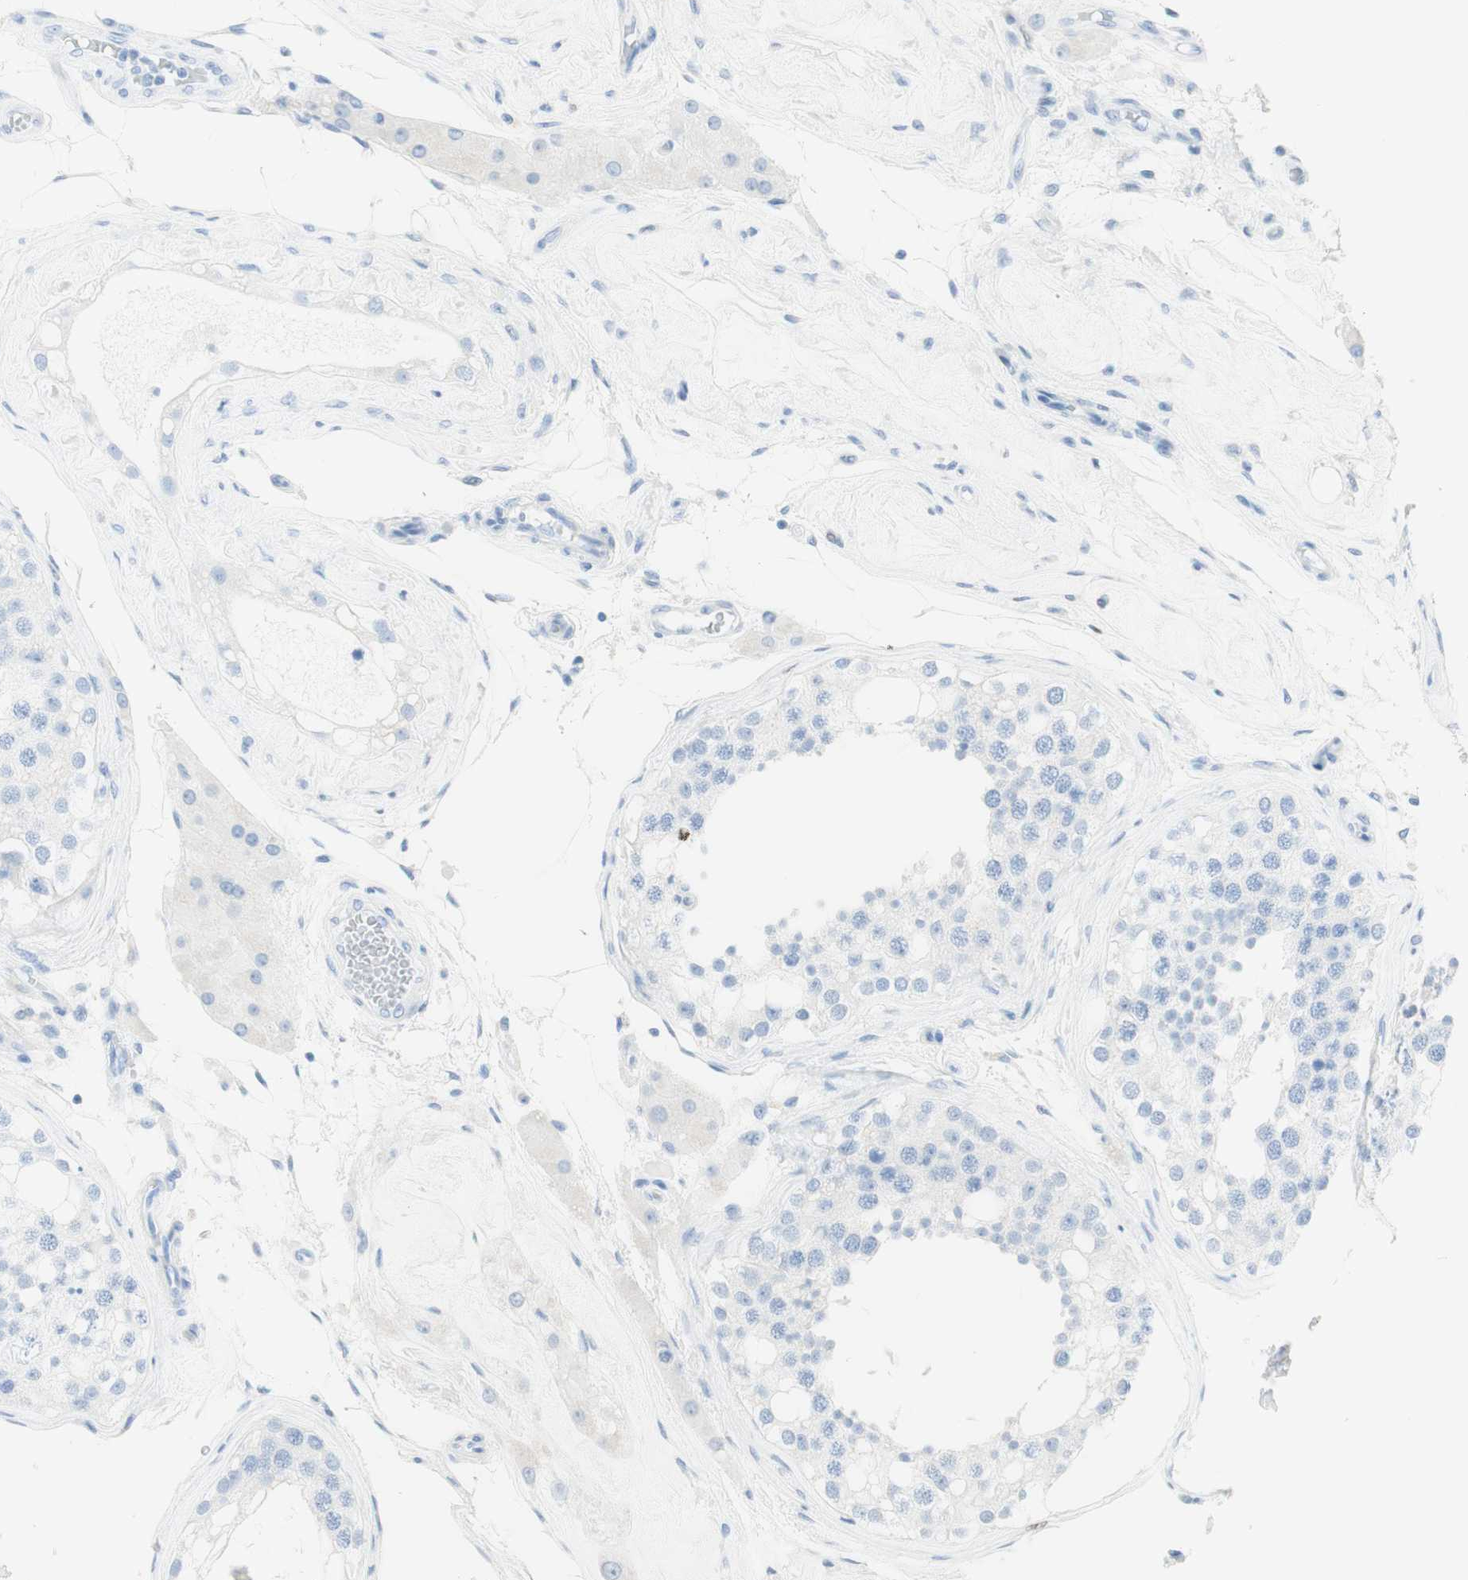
{"staining": {"intensity": "negative", "quantity": "none", "location": "none"}, "tissue": "testis", "cell_type": "Cells in seminiferous ducts", "image_type": "normal", "snomed": [{"axis": "morphology", "description": "Normal tissue, NOS"}, {"axis": "topography", "description": "Testis"}], "caption": "Immunohistochemistry image of unremarkable testis: testis stained with DAB (3,3'-diaminobenzidine) shows no significant protein positivity in cells in seminiferous ducts.", "gene": "TPO", "patient": {"sex": "male", "age": 68}}